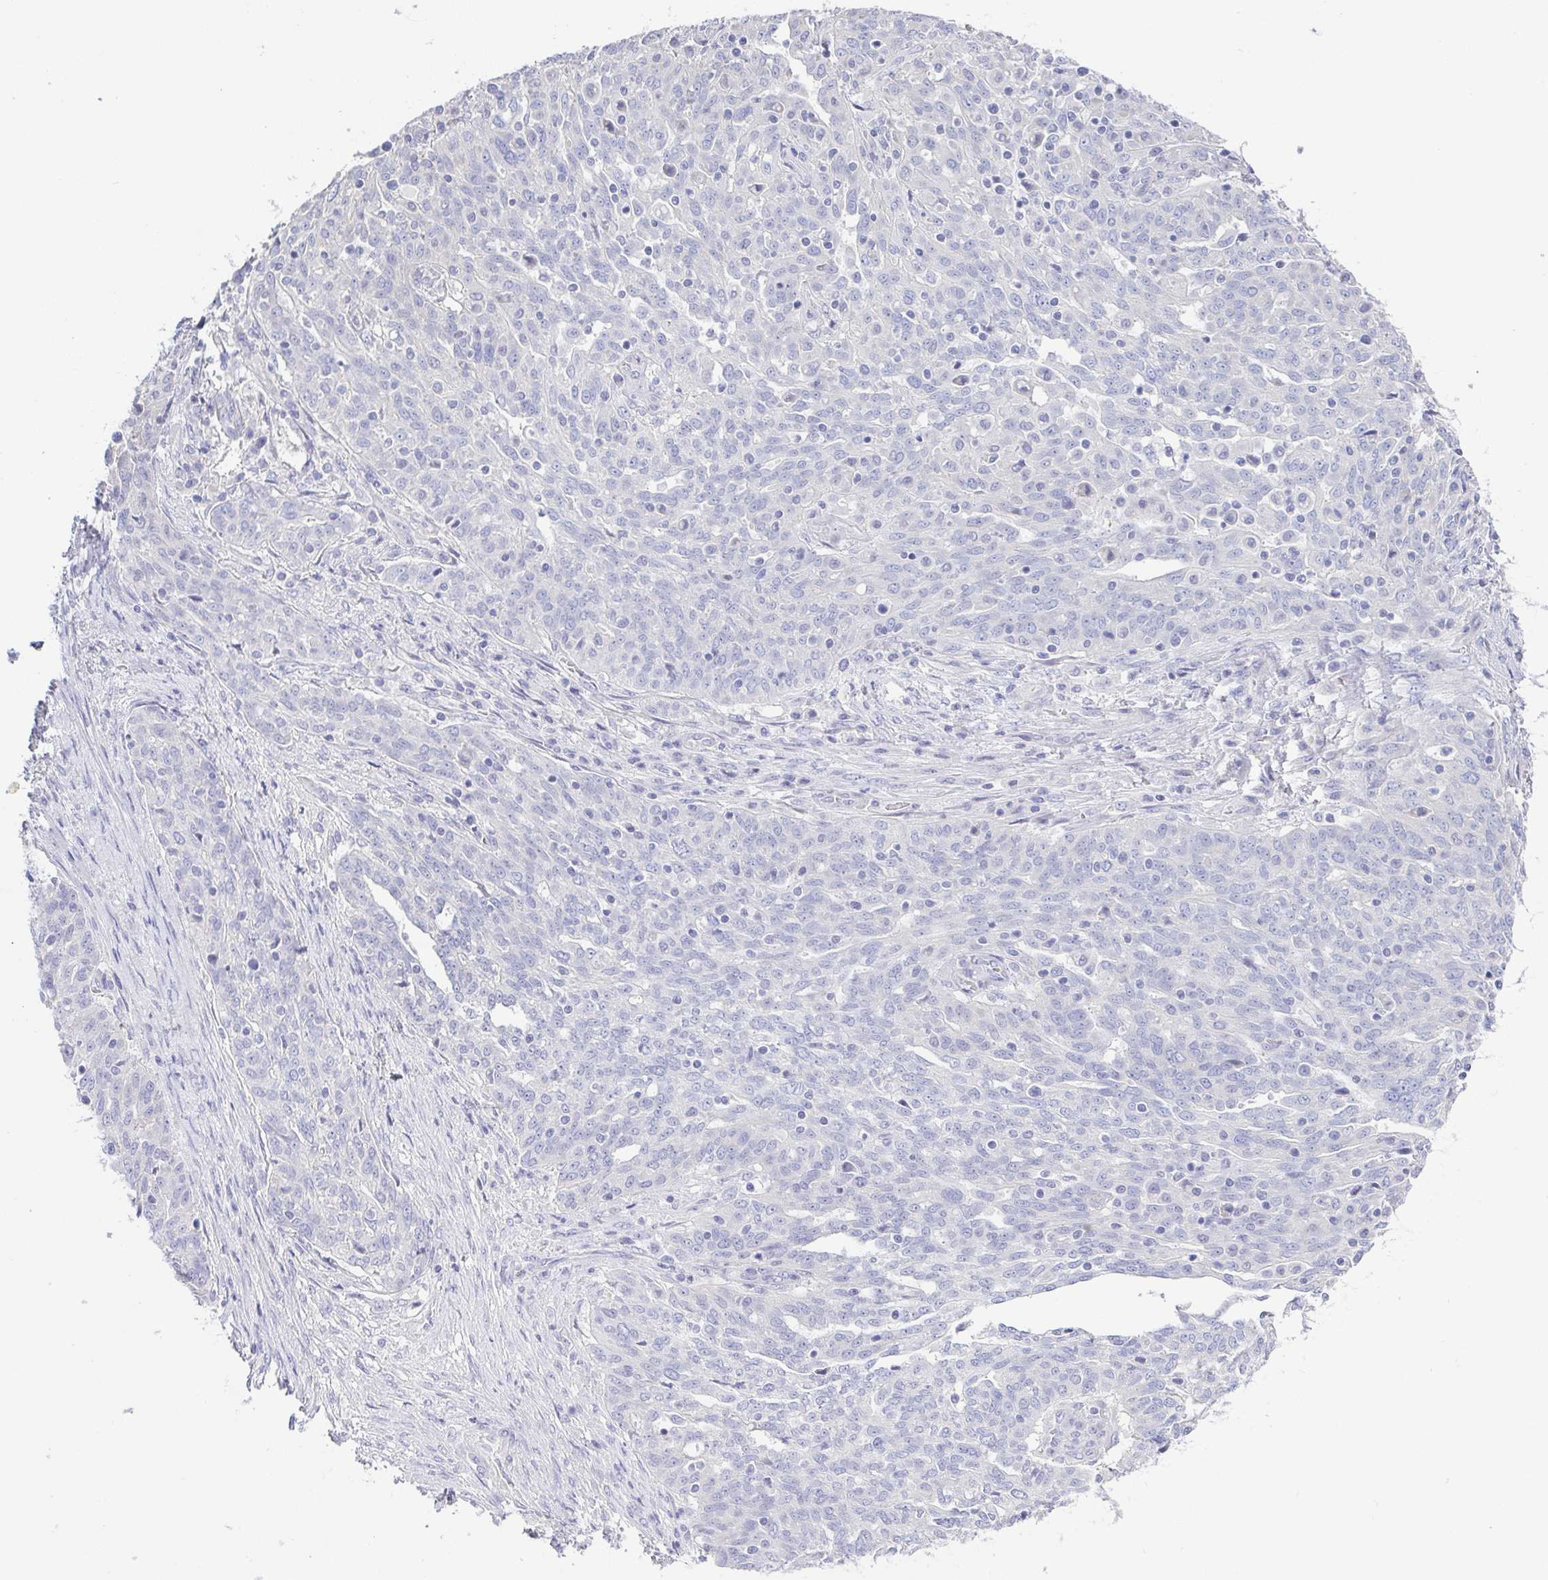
{"staining": {"intensity": "negative", "quantity": "none", "location": "none"}, "tissue": "ovarian cancer", "cell_type": "Tumor cells", "image_type": "cancer", "snomed": [{"axis": "morphology", "description": "Cystadenocarcinoma, serous, NOS"}, {"axis": "topography", "description": "Ovary"}], "caption": "Immunohistochemistry (IHC) of serous cystadenocarcinoma (ovarian) demonstrates no positivity in tumor cells.", "gene": "PKDREJ", "patient": {"sex": "female", "age": 67}}